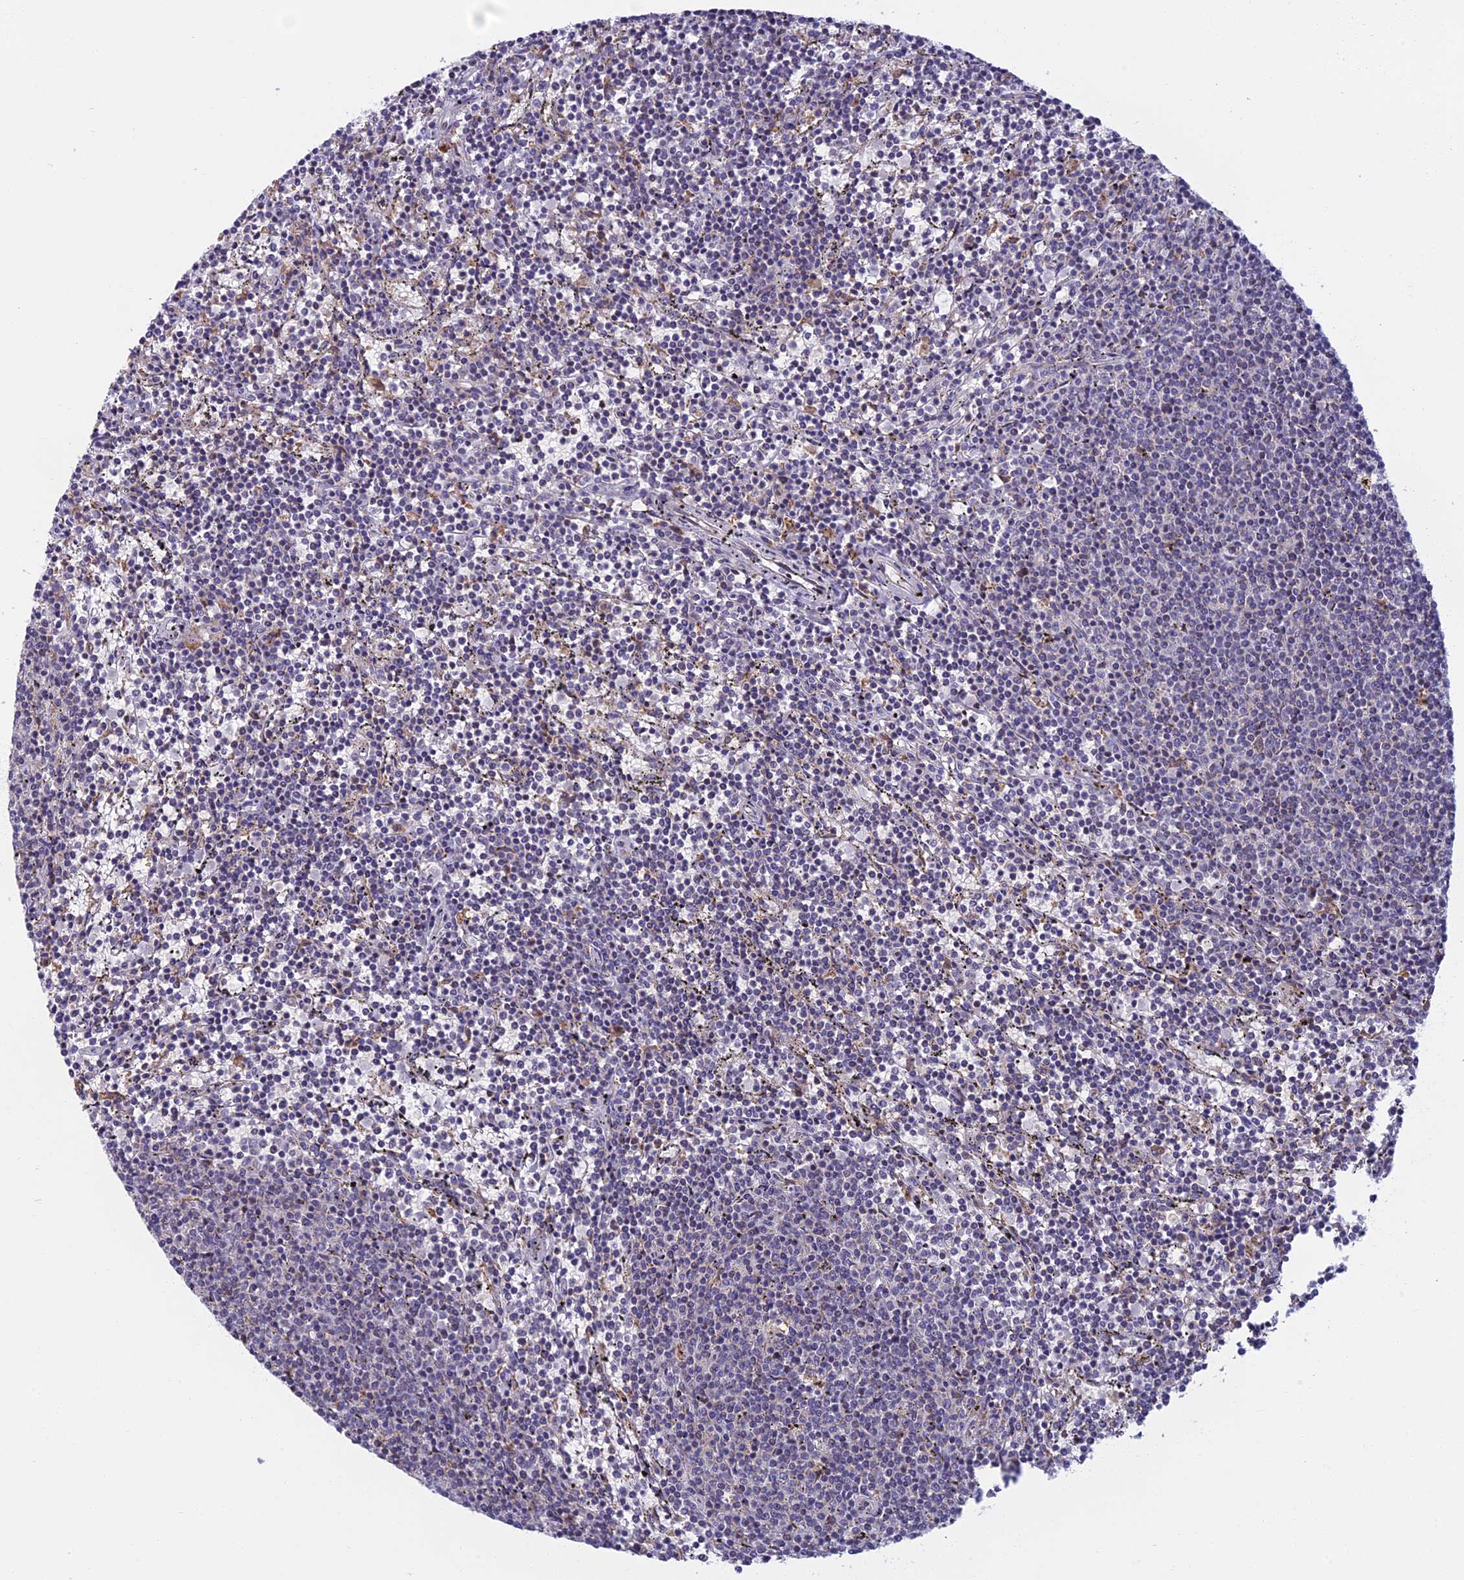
{"staining": {"intensity": "negative", "quantity": "none", "location": "none"}, "tissue": "lymphoma", "cell_type": "Tumor cells", "image_type": "cancer", "snomed": [{"axis": "morphology", "description": "Malignant lymphoma, non-Hodgkin's type, Low grade"}, {"axis": "topography", "description": "Spleen"}], "caption": "The micrograph displays no staining of tumor cells in lymphoma.", "gene": "DDX51", "patient": {"sex": "female", "age": 50}}